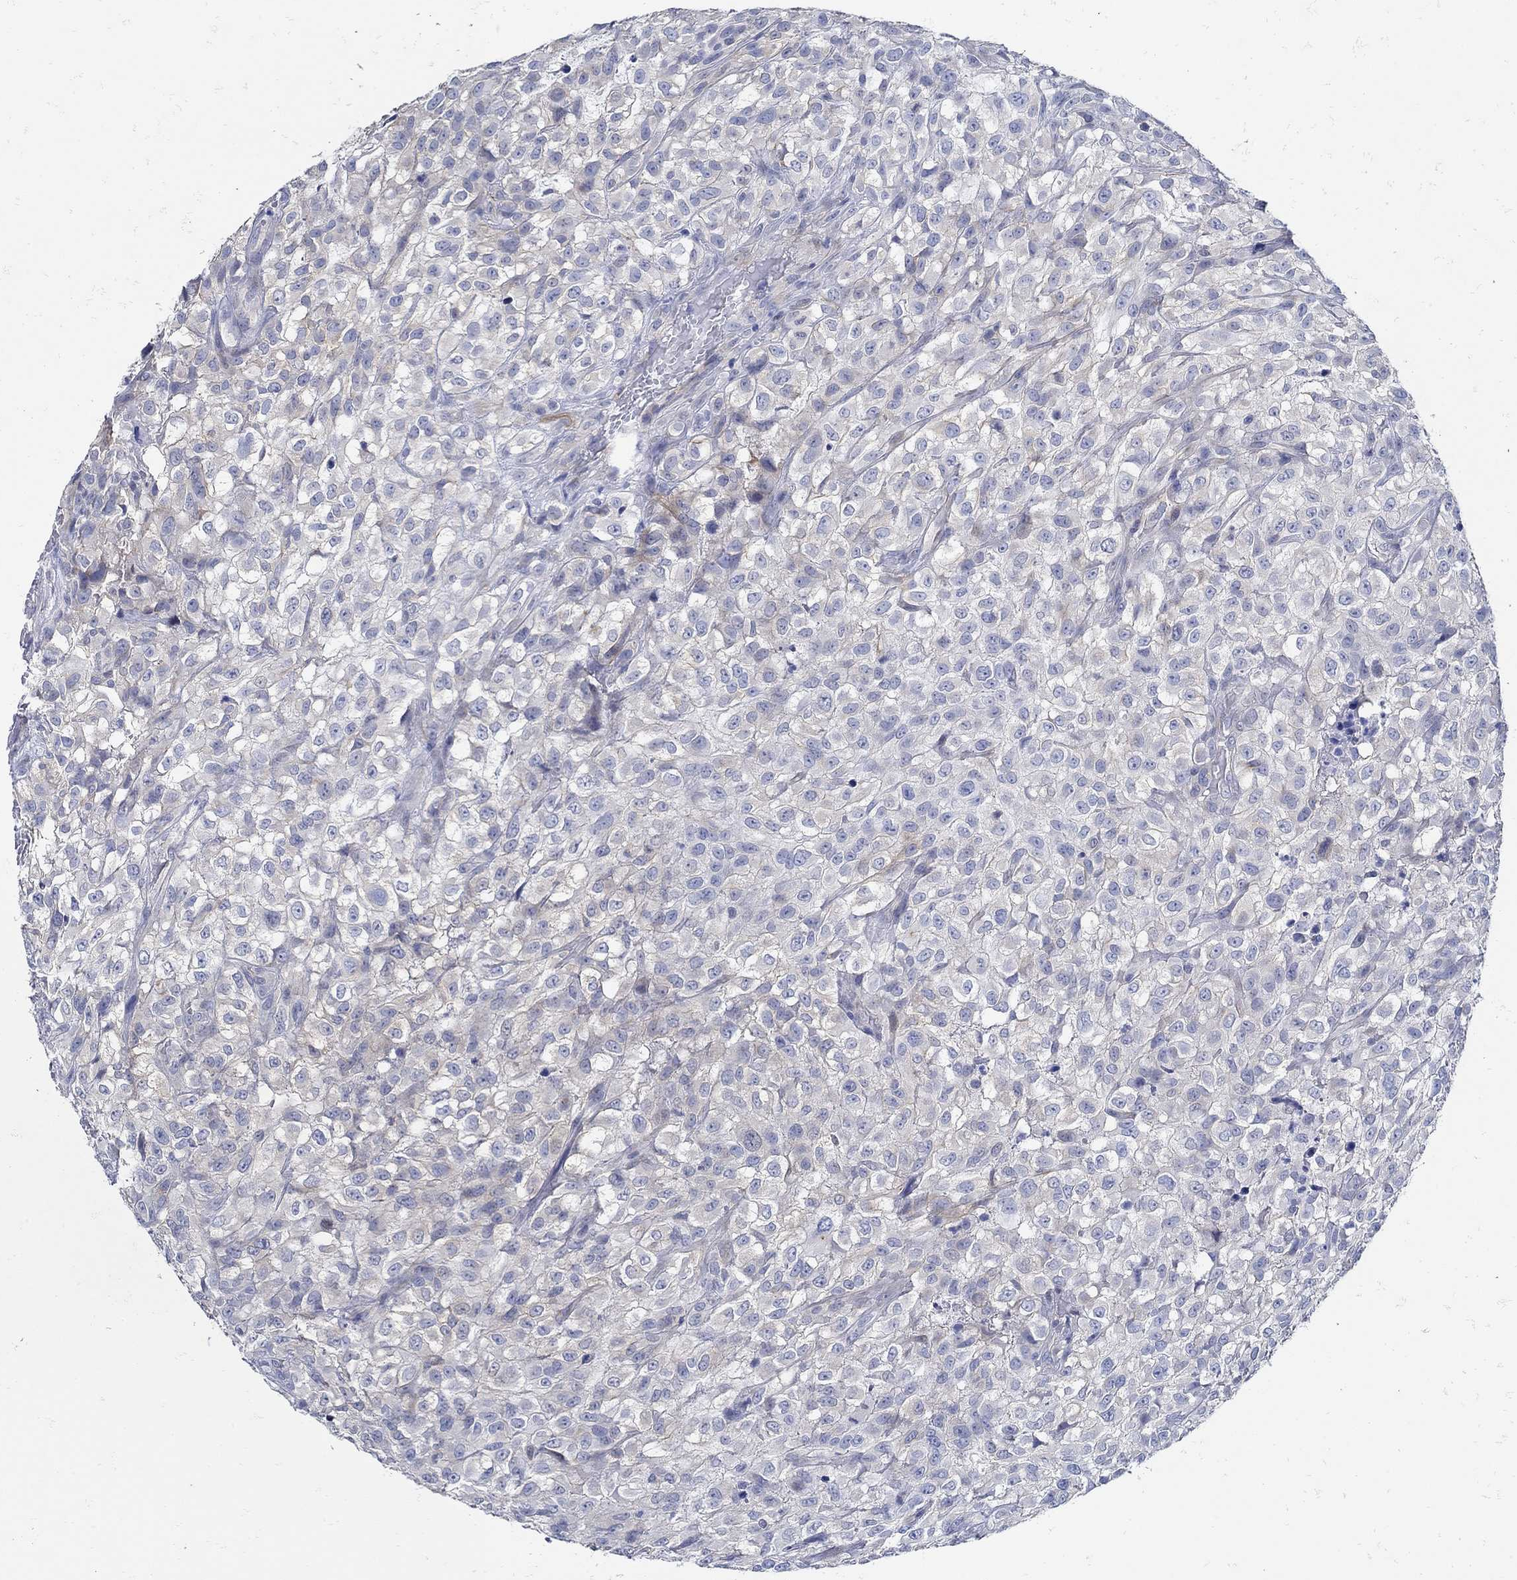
{"staining": {"intensity": "negative", "quantity": "none", "location": "none"}, "tissue": "urothelial cancer", "cell_type": "Tumor cells", "image_type": "cancer", "snomed": [{"axis": "morphology", "description": "Urothelial carcinoma, High grade"}, {"axis": "topography", "description": "Urinary bladder"}], "caption": "DAB immunohistochemical staining of urothelial cancer demonstrates no significant positivity in tumor cells.", "gene": "NOS1", "patient": {"sex": "male", "age": 56}}